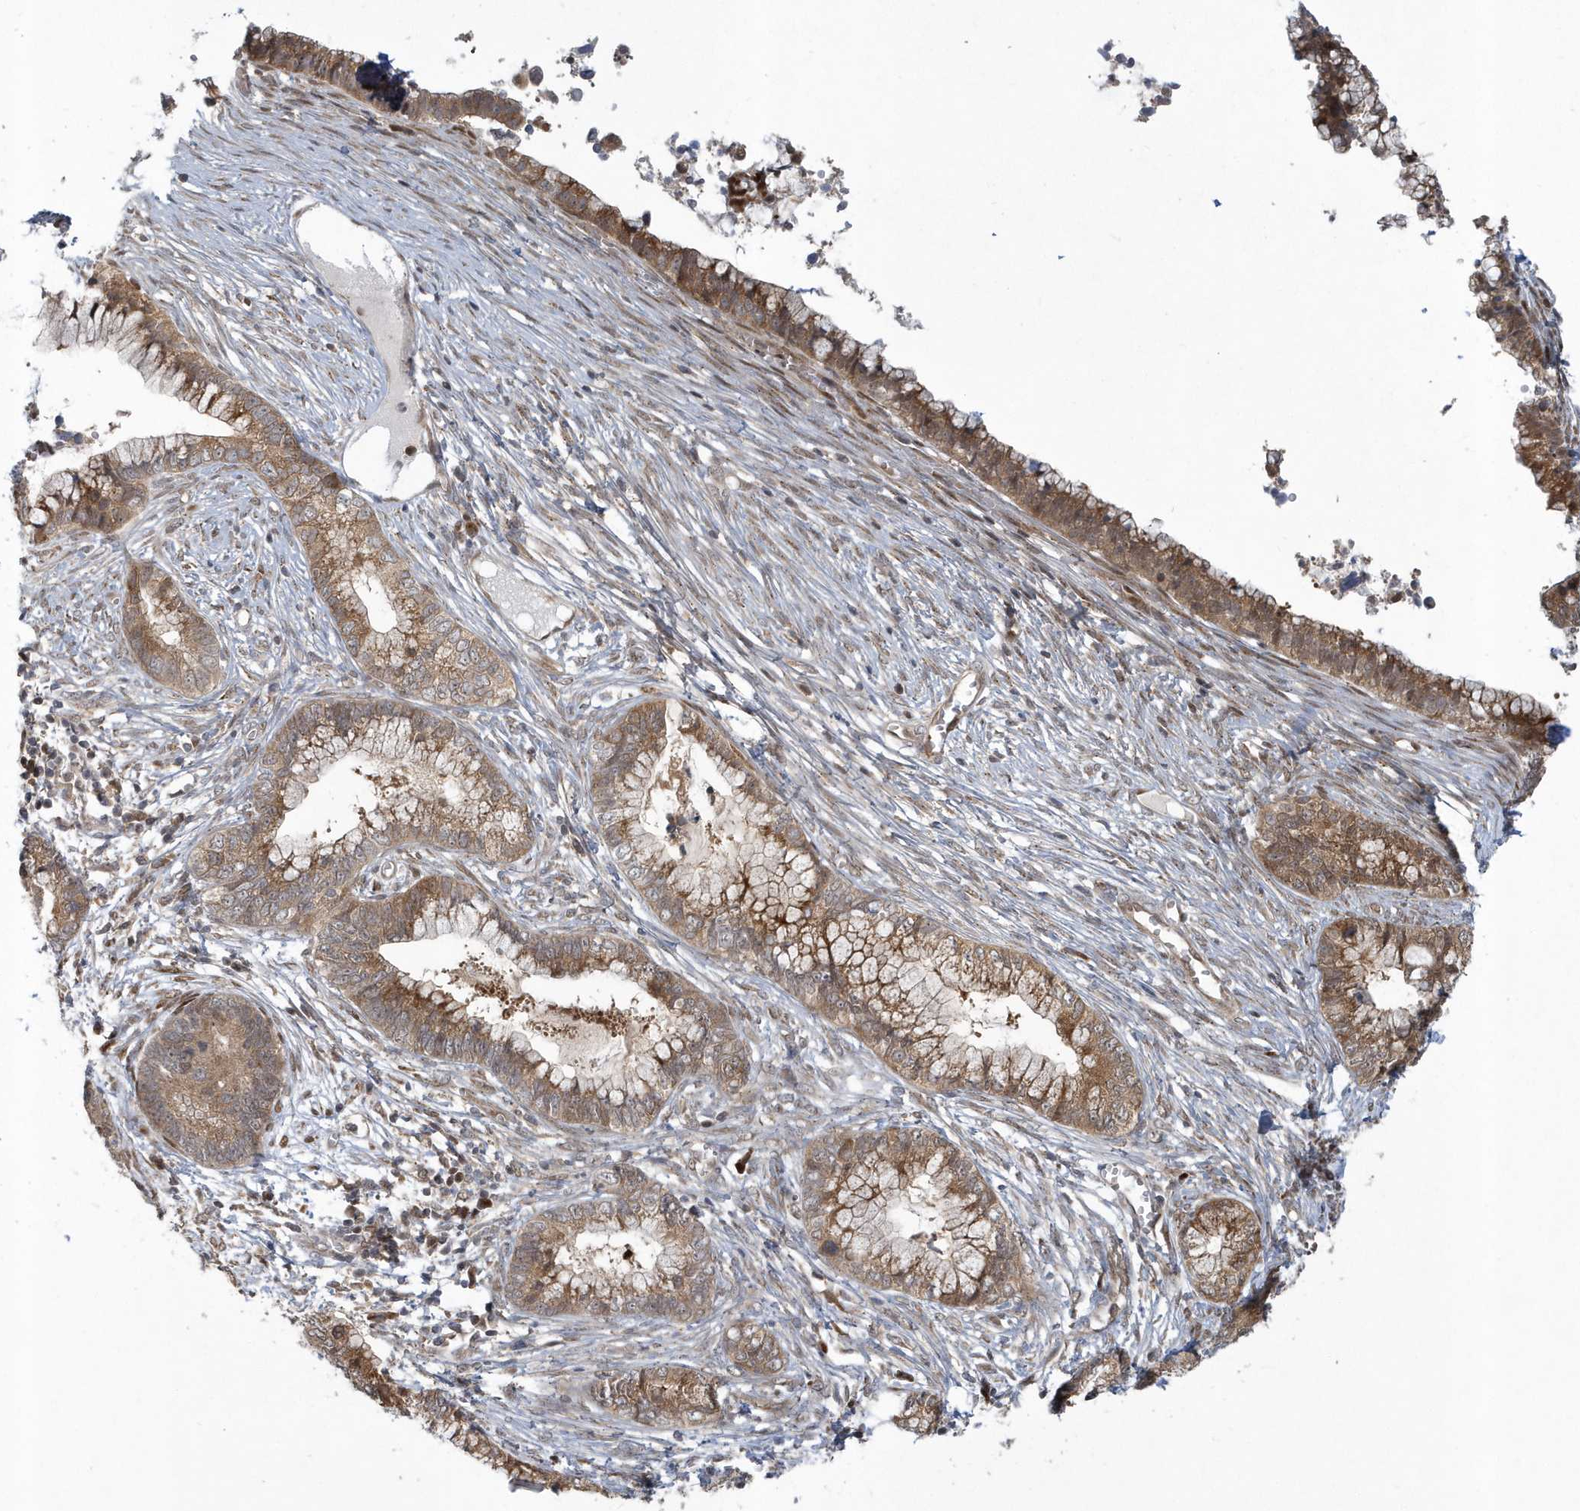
{"staining": {"intensity": "moderate", "quantity": ">75%", "location": "cytoplasmic/membranous"}, "tissue": "cervical cancer", "cell_type": "Tumor cells", "image_type": "cancer", "snomed": [{"axis": "morphology", "description": "Adenocarcinoma, NOS"}, {"axis": "topography", "description": "Cervix"}], "caption": "Immunohistochemistry (IHC) (DAB) staining of human cervical cancer (adenocarcinoma) displays moderate cytoplasmic/membranous protein staining in approximately >75% of tumor cells. (Brightfield microscopy of DAB IHC at high magnification).", "gene": "ATG4A", "patient": {"sex": "female", "age": 44}}